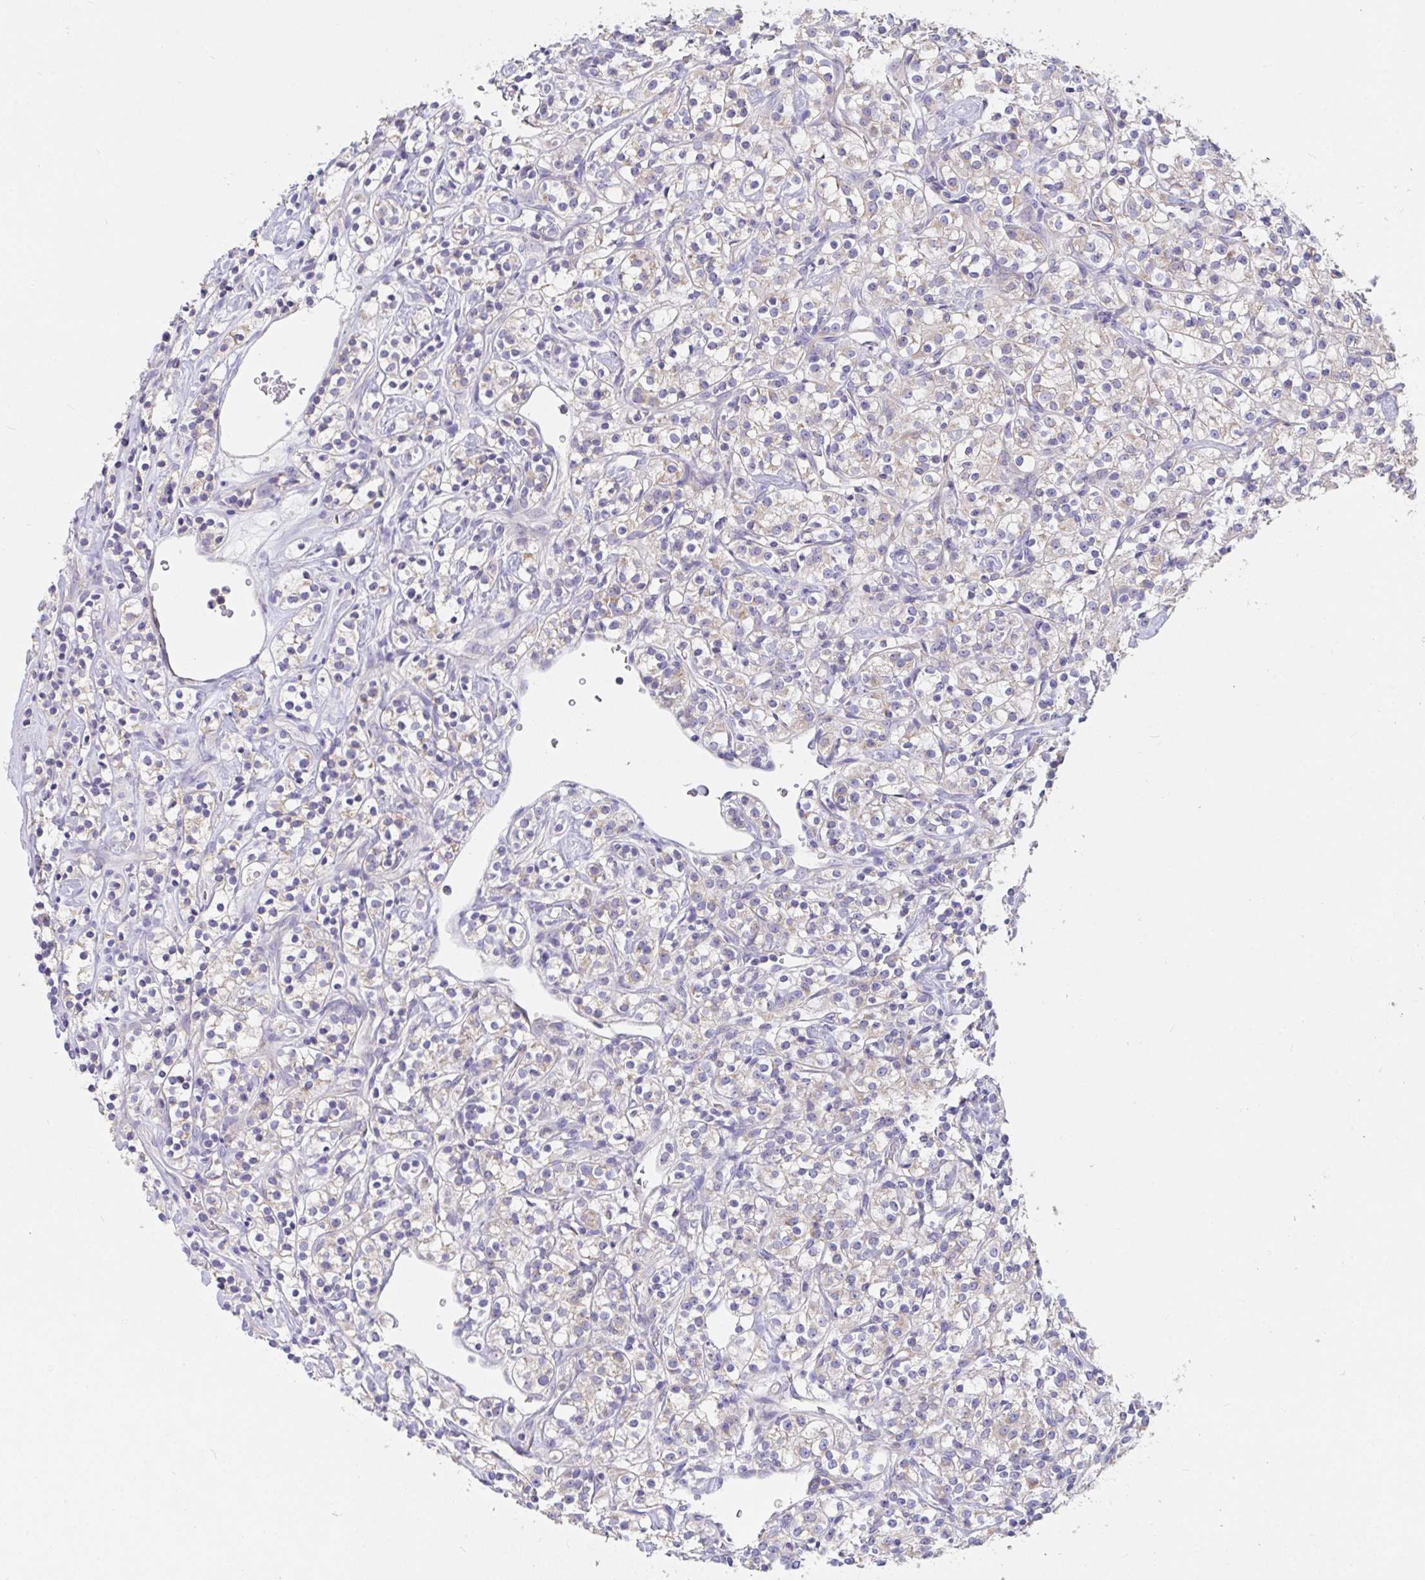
{"staining": {"intensity": "weak", "quantity": ">75%", "location": "cytoplasmic/membranous"}, "tissue": "renal cancer", "cell_type": "Tumor cells", "image_type": "cancer", "snomed": [{"axis": "morphology", "description": "Adenocarcinoma, NOS"}, {"axis": "topography", "description": "Kidney"}], "caption": "Adenocarcinoma (renal) was stained to show a protein in brown. There is low levels of weak cytoplasmic/membranous staining in about >75% of tumor cells. The protein of interest is stained brown, and the nuclei are stained in blue (DAB IHC with brightfield microscopy, high magnification).", "gene": "ZNF561", "patient": {"sex": "male", "age": 77}}